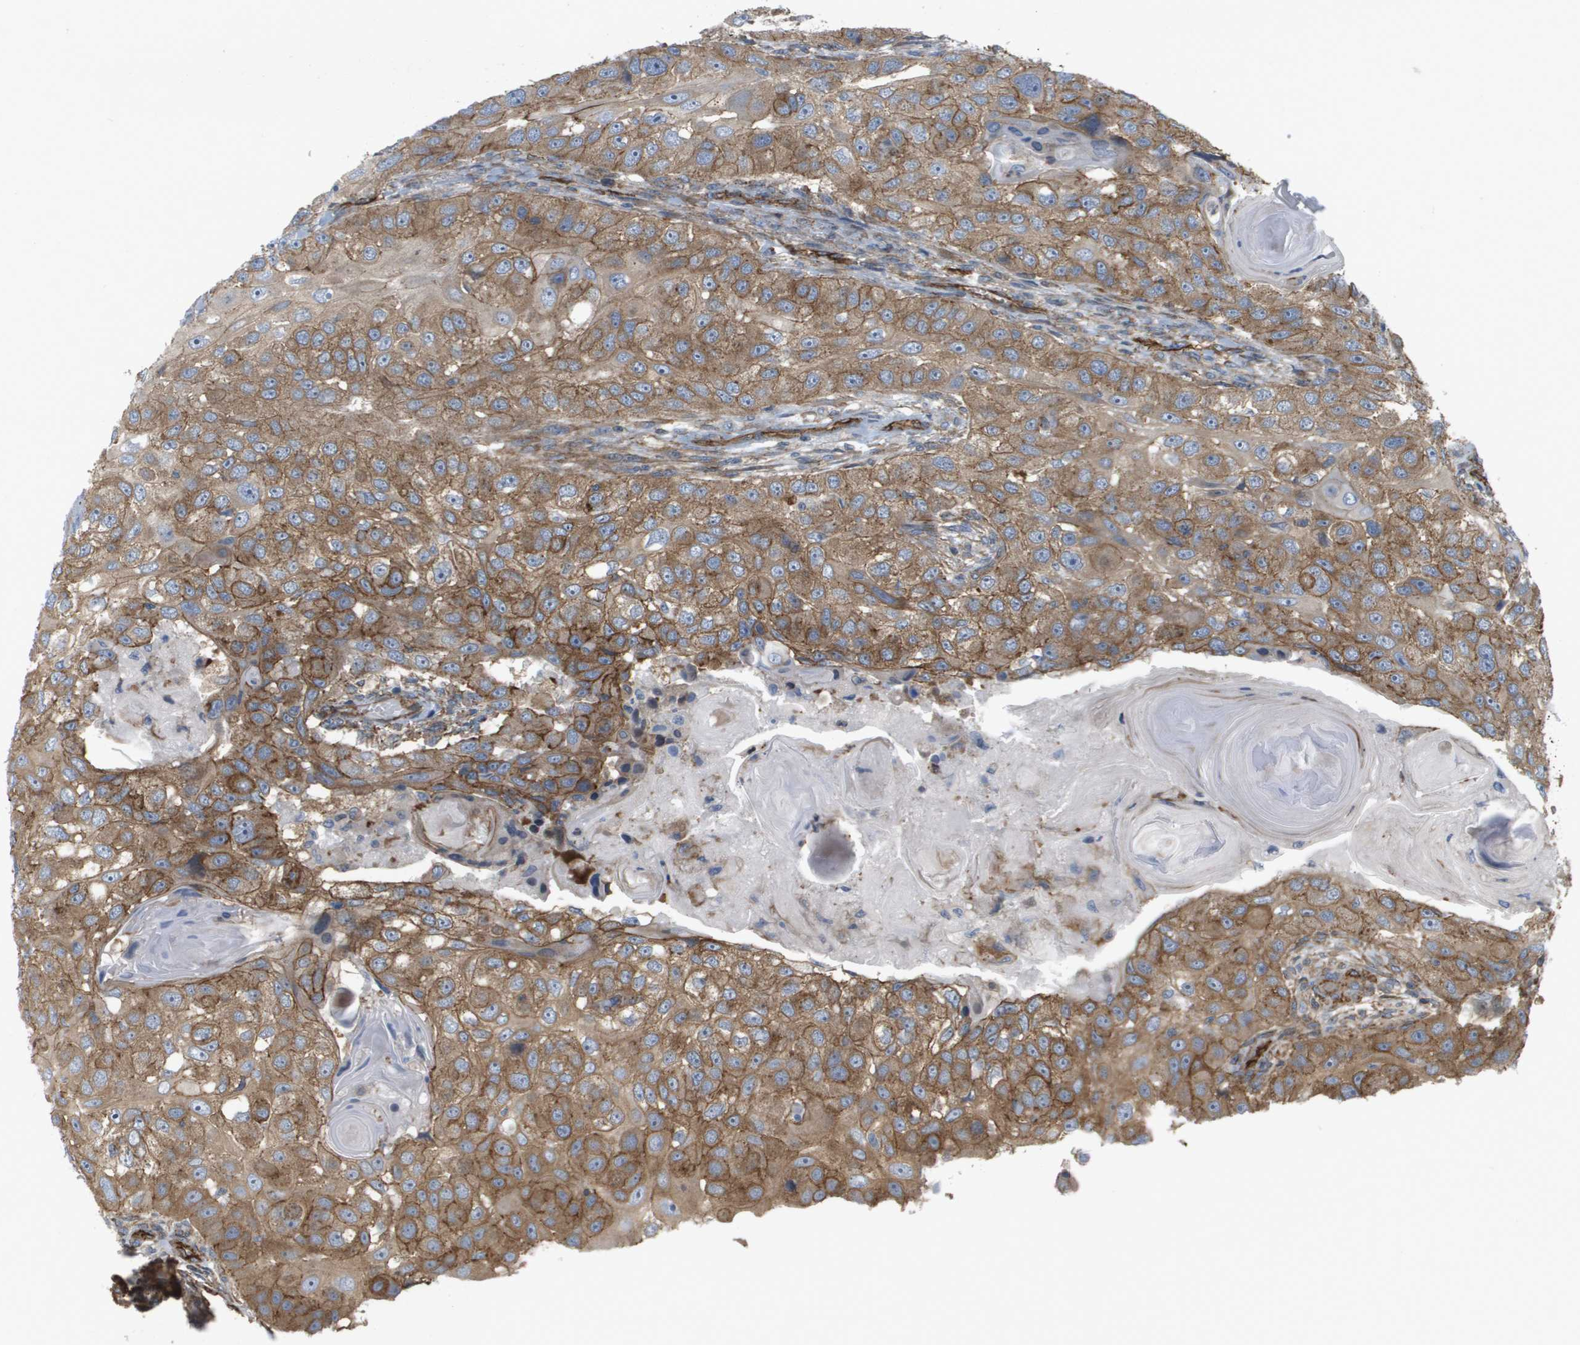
{"staining": {"intensity": "moderate", "quantity": ">75%", "location": "cytoplasmic/membranous"}, "tissue": "head and neck cancer", "cell_type": "Tumor cells", "image_type": "cancer", "snomed": [{"axis": "morphology", "description": "Normal tissue, NOS"}, {"axis": "morphology", "description": "Squamous cell carcinoma, NOS"}, {"axis": "topography", "description": "Skeletal muscle"}, {"axis": "topography", "description": "Head-Neck"}], "caption": "Protein staining displays moderate cytoplasmic/membranous positivity in about >75% of tumor cells in head and neck squamous cell carcinoma. (DAB IHC with brightfield microscopy, high magnification).", "gene": "SGMS2", "patient": {"sex": "male", "age": 51}}